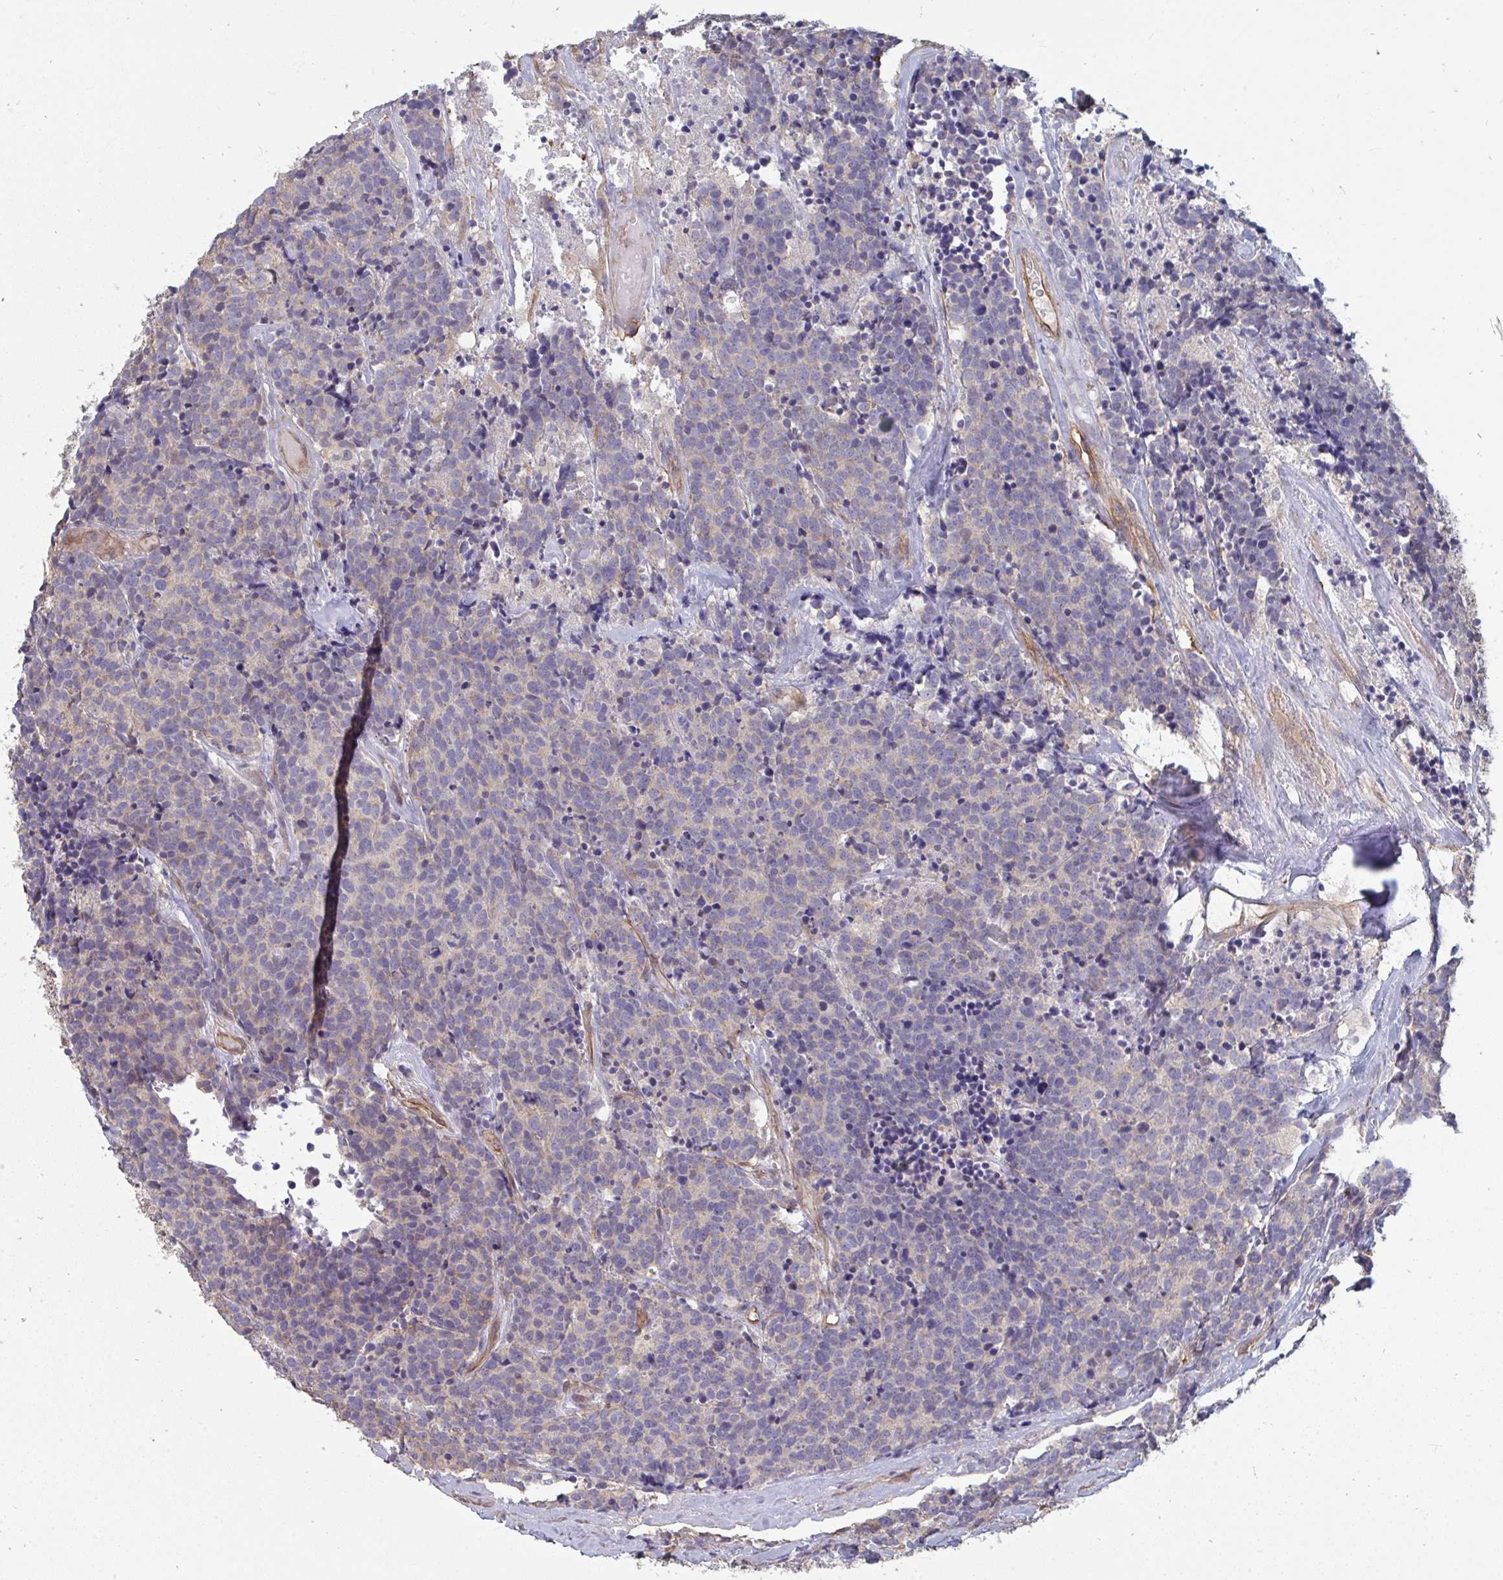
{"staining": {"intensity": "negative", "quantity": "none", "location": "none"}, "tissue": "carcinoid", "cell_type": "Tumor cells", "image_type": "cancer", "snomed": [{"axis": "morphology", "description": "Carcinoid, malignant, NOS"}, {"axis": "topography", "description": "Skin"}], "caption": "Tumor cells are negative for protein expression in human malignant carcinoid.", "gene": "ISCU", "patient": {"sex": "female", "age": 79}}